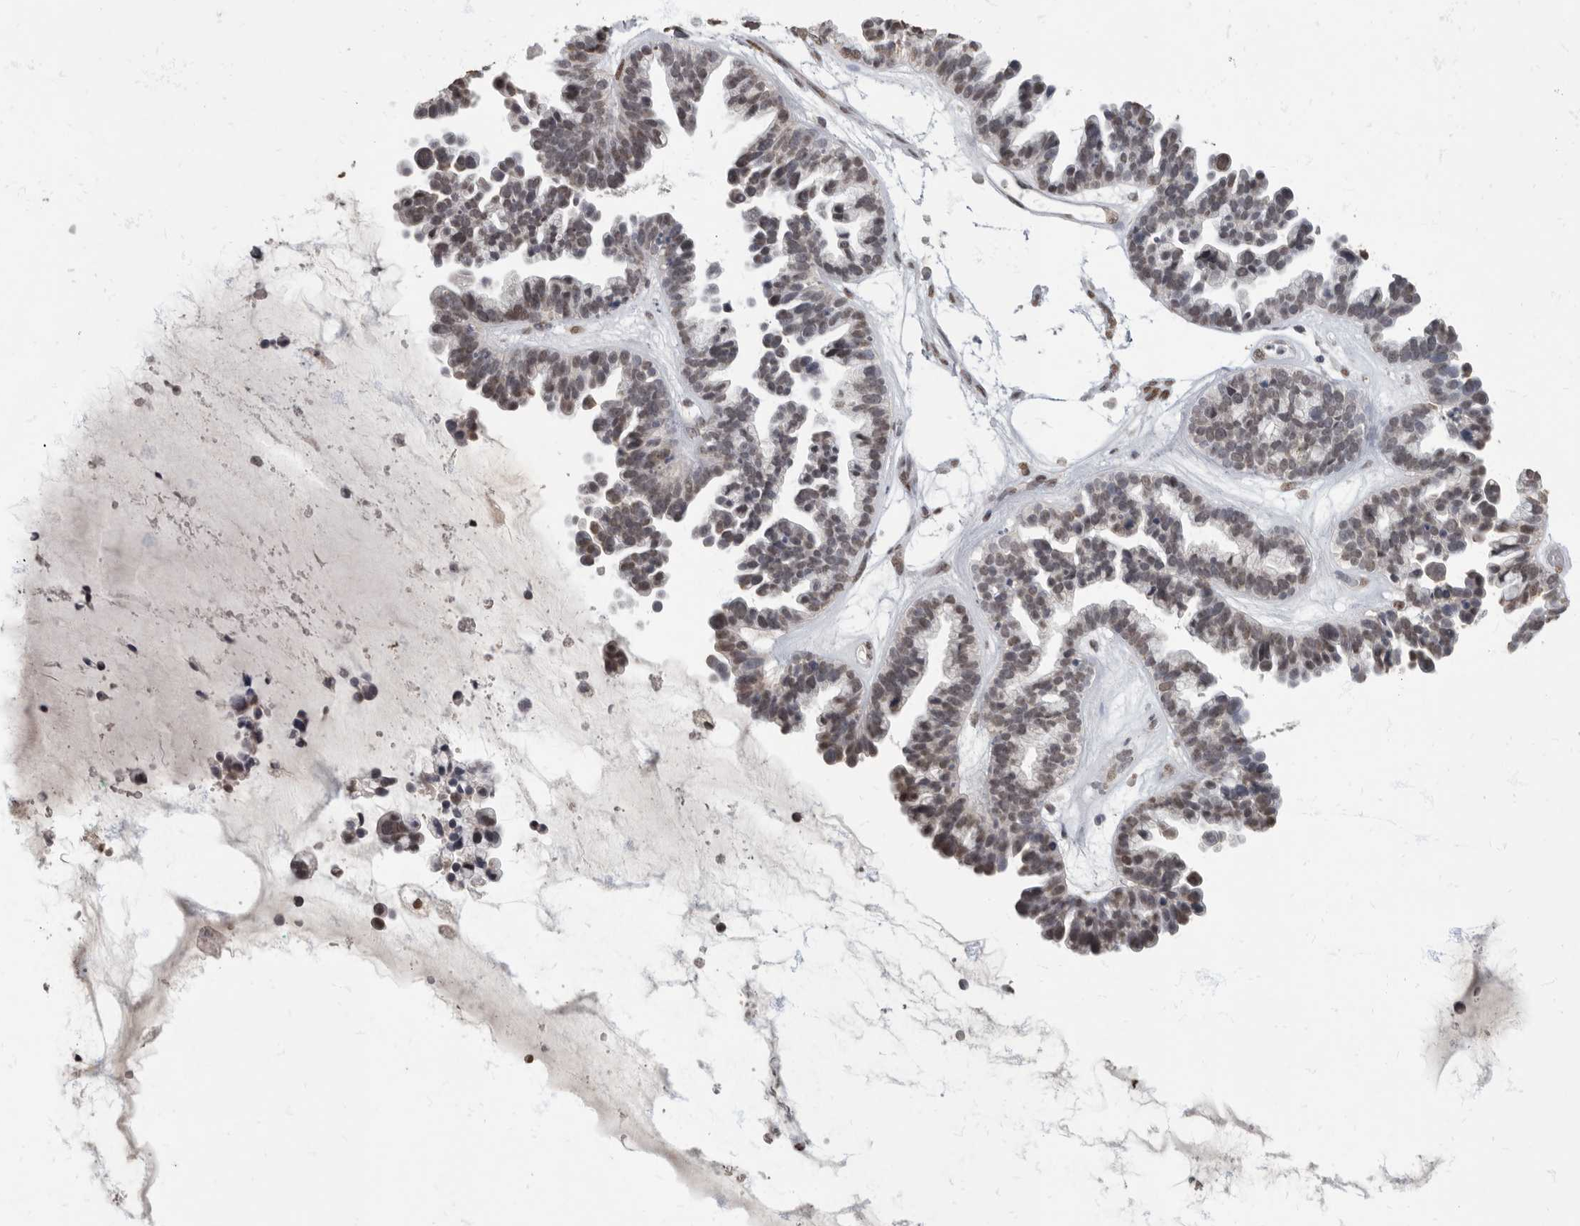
{"staining": {"intensity": "negative", "quantity": "none", "location": "none"}, "tissue": "ovarian cancer", "cell_type": "Tumor cells", "image_type": "cancer", "snomed": [{"axis": "morphology", "description": "Cystadenocarcinoma, serous, NOS"}, {"axis": "topography", "description": "Ovary"}], "caption": "This is an IHC micrograph of human ovarian cancer. There is no positivity in tumor cells.", "gene": "NBL1", "patient": {"sex": "female", "age": 56}}